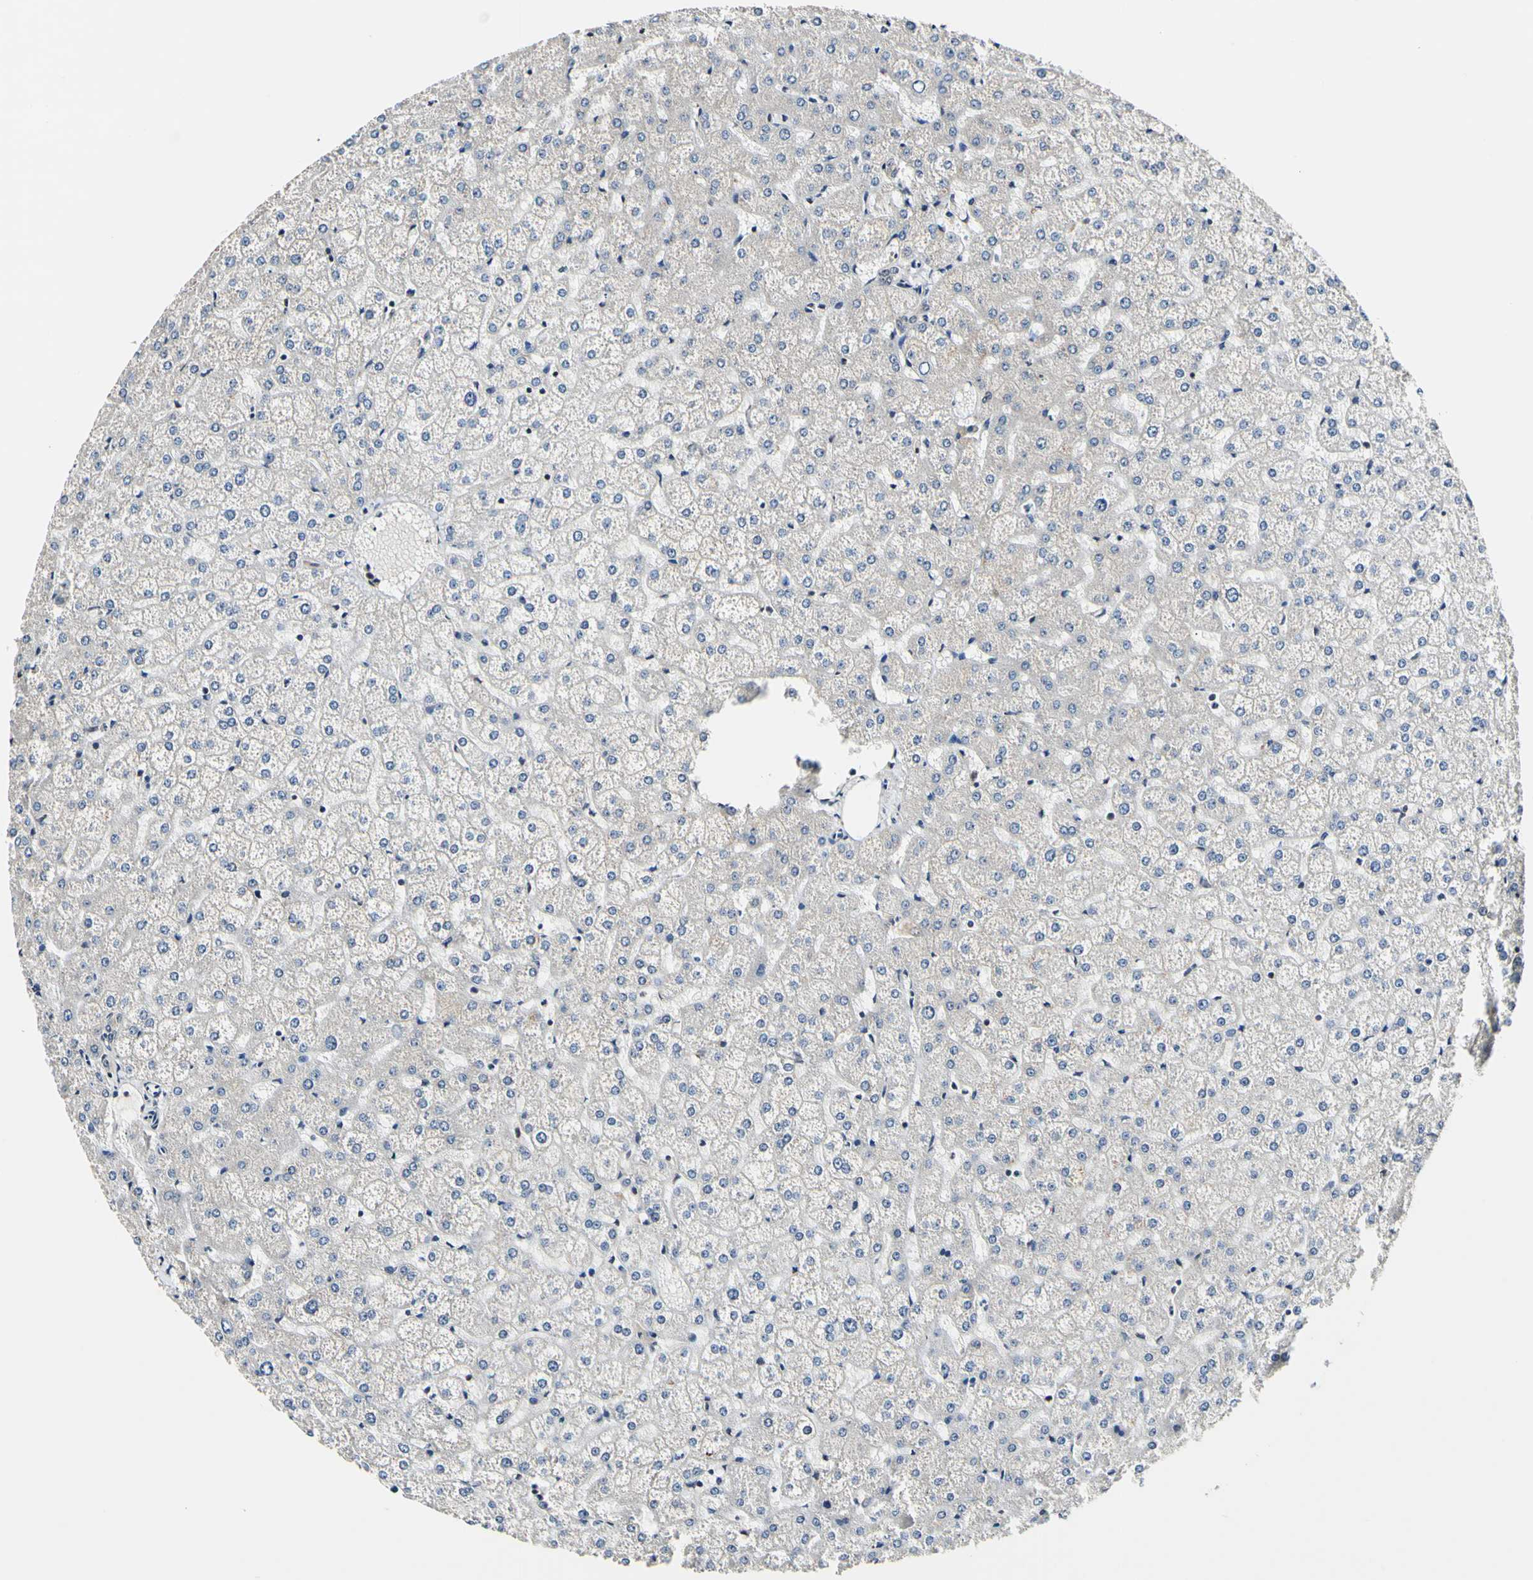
{"staining": {"intensity": "negative", "quantity": "none", "location": "none"}, "tissue": "liver", "cell_type": "Cholangiocytes", "image_type": "normal", "snomed": [{"axis": "morphology", "description": "Normal tissue, NOS"}, {"axis": "topography", "description": "Liver"}], "caption": "An immunohistochemistry (IHC) photomicrograph of benign liver is shown. There is no staining in cholangiocytes of liver.", "gene": "PSMD10", "patient": {"sex": "female", "age": 32}}